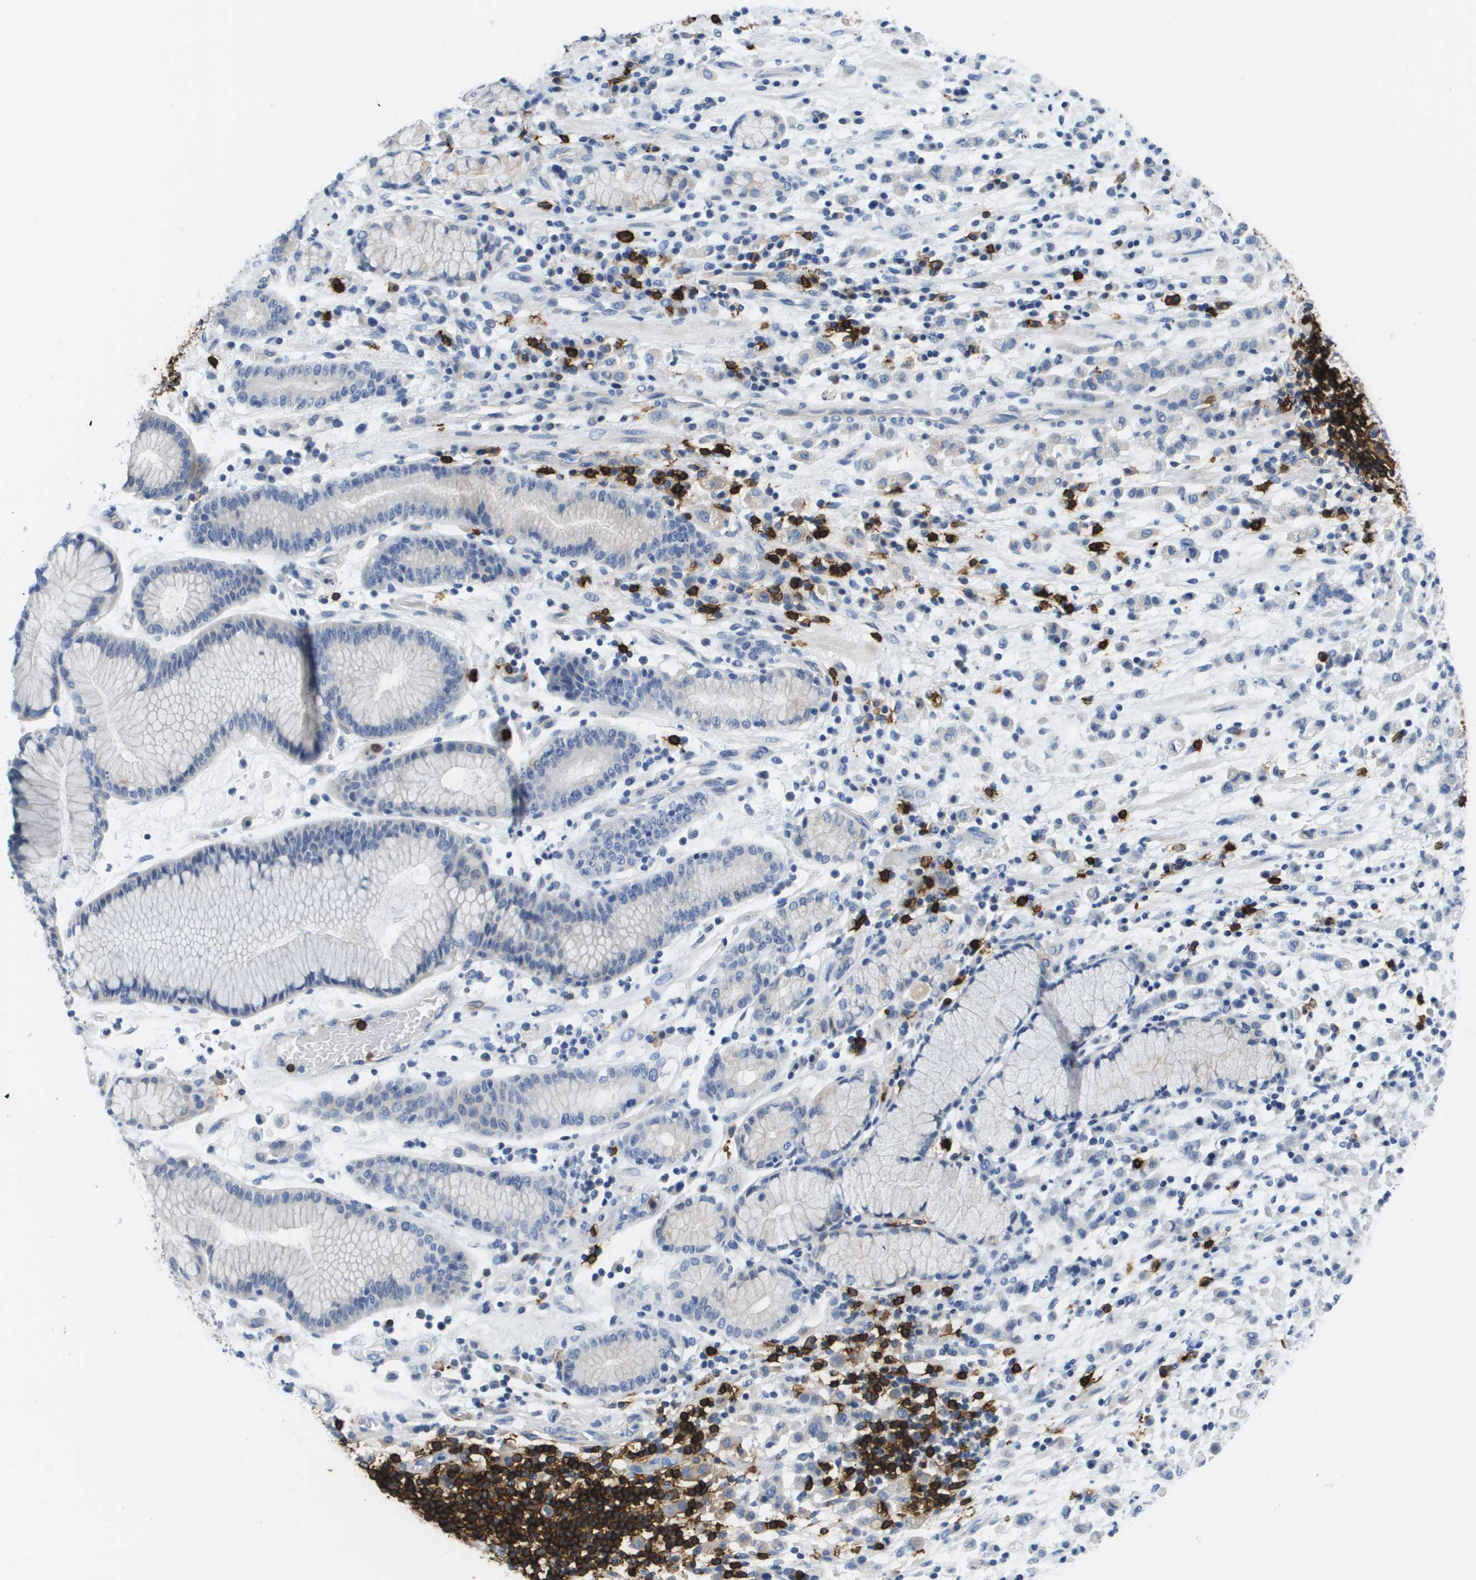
{"staining": {"intensity": "negative", "quantity": "none", "location": "none"}, "tissue": "stomach cancer", "cell_type": "Tumor cells", "image_type": "cancer", "snomed": [{"axis": "morphology", "description": "Adenocarcinoma, NOS"}, {"axis": "topography", "description": "Stomach, lower"}], "caption": "This is an immunohistochemistry photomicrograph of human stomach adenocarcinoma. There is no staining in tumor cells.", "gene": "MS4A1", "patient": {"sex": "male", "age": 88}}